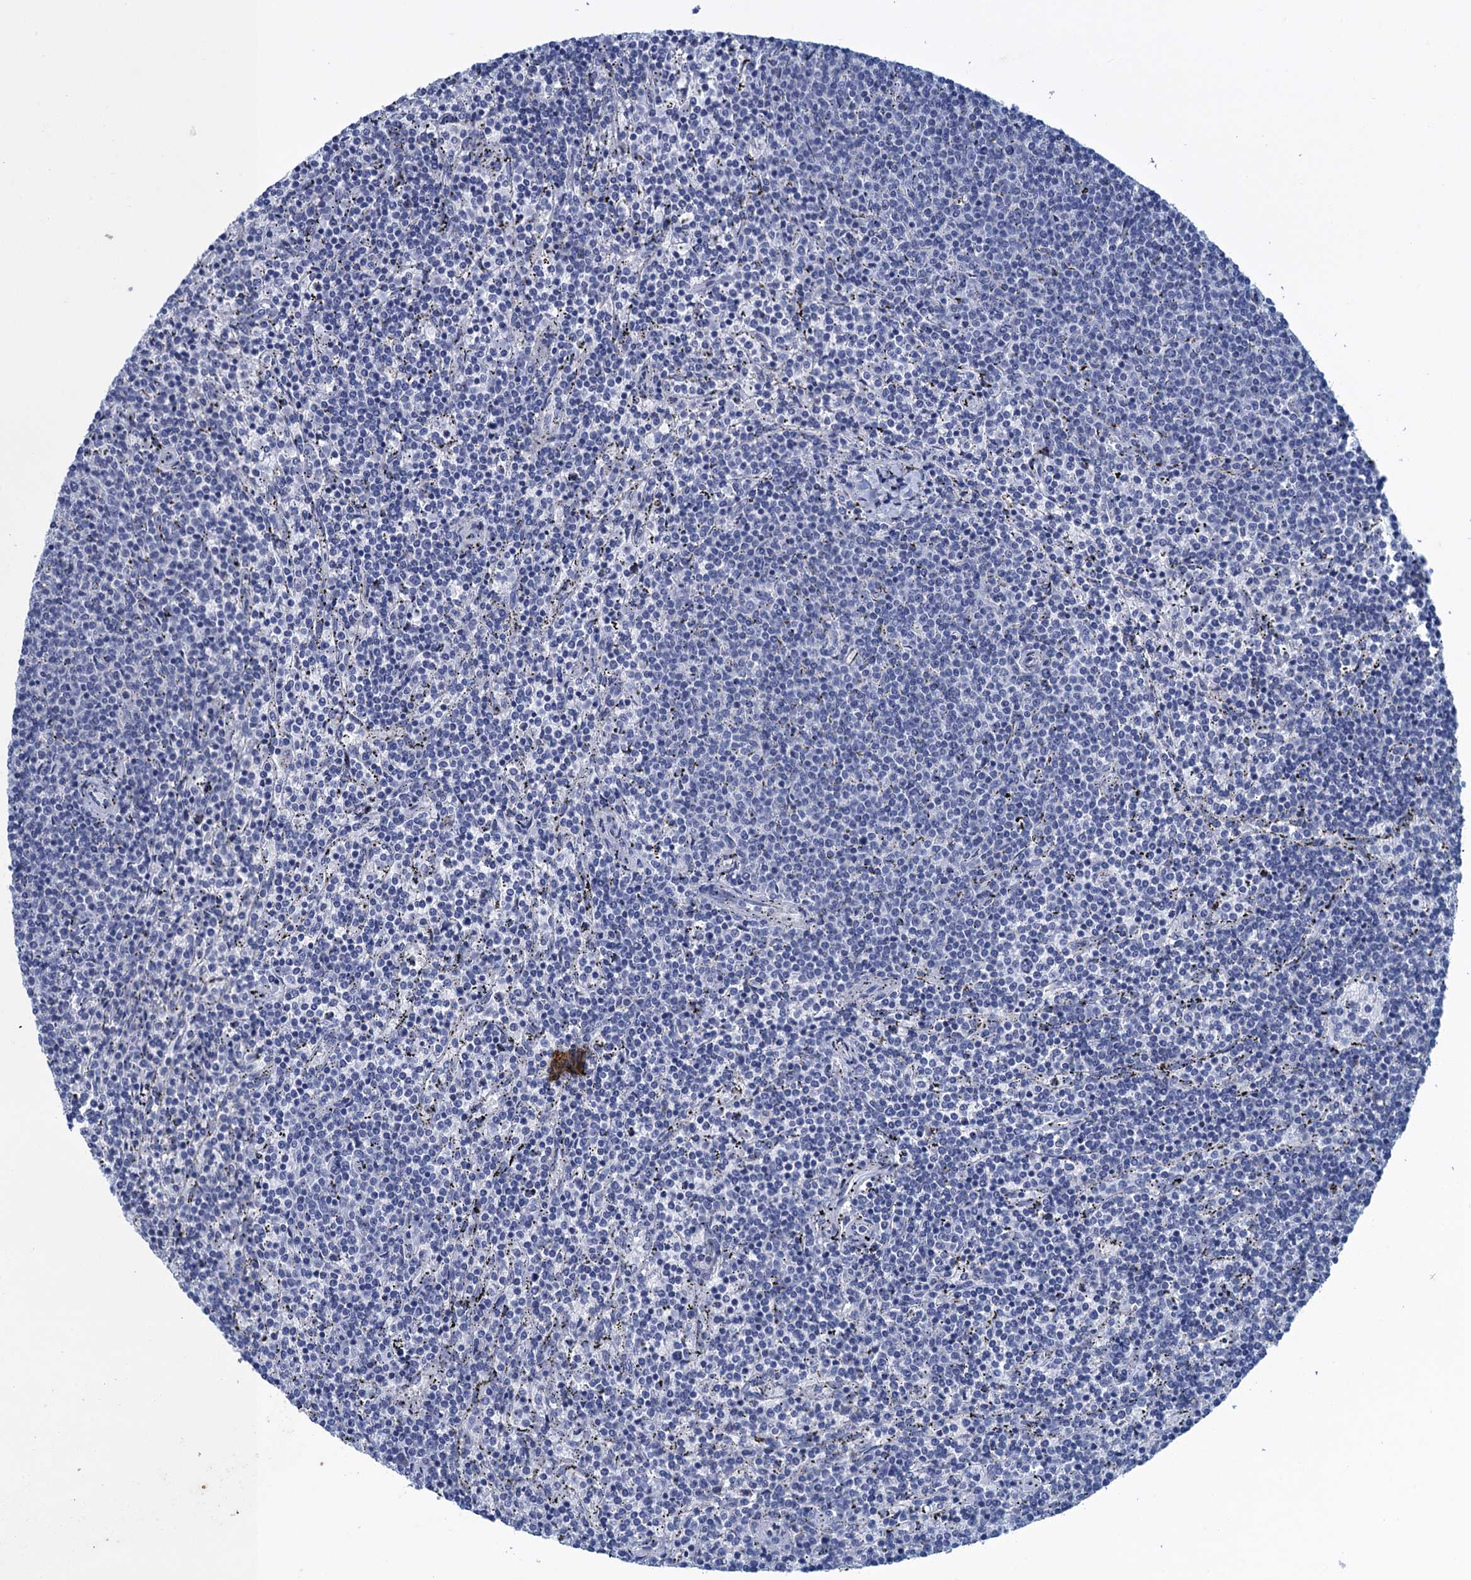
{"staining": {"intensity": "negative", "quantity": "none", "location": "none"}, "tissue": "lymphoma", "cell_type": "Tumor cells", "image_type": "cancer", "snomed": [{"axis": "morphology", "description": "Malignant lymphoma, non-Hodgkin's type, Low grade"}, {"axis": "topography", "description": "Spleen"}], "caption": "IHC micrograph of lymphoma stained for a protein (brown), which shows no expression in tumor cells.", "gene": "SCEL", "patient": {"sex": "female", "age": 50}}